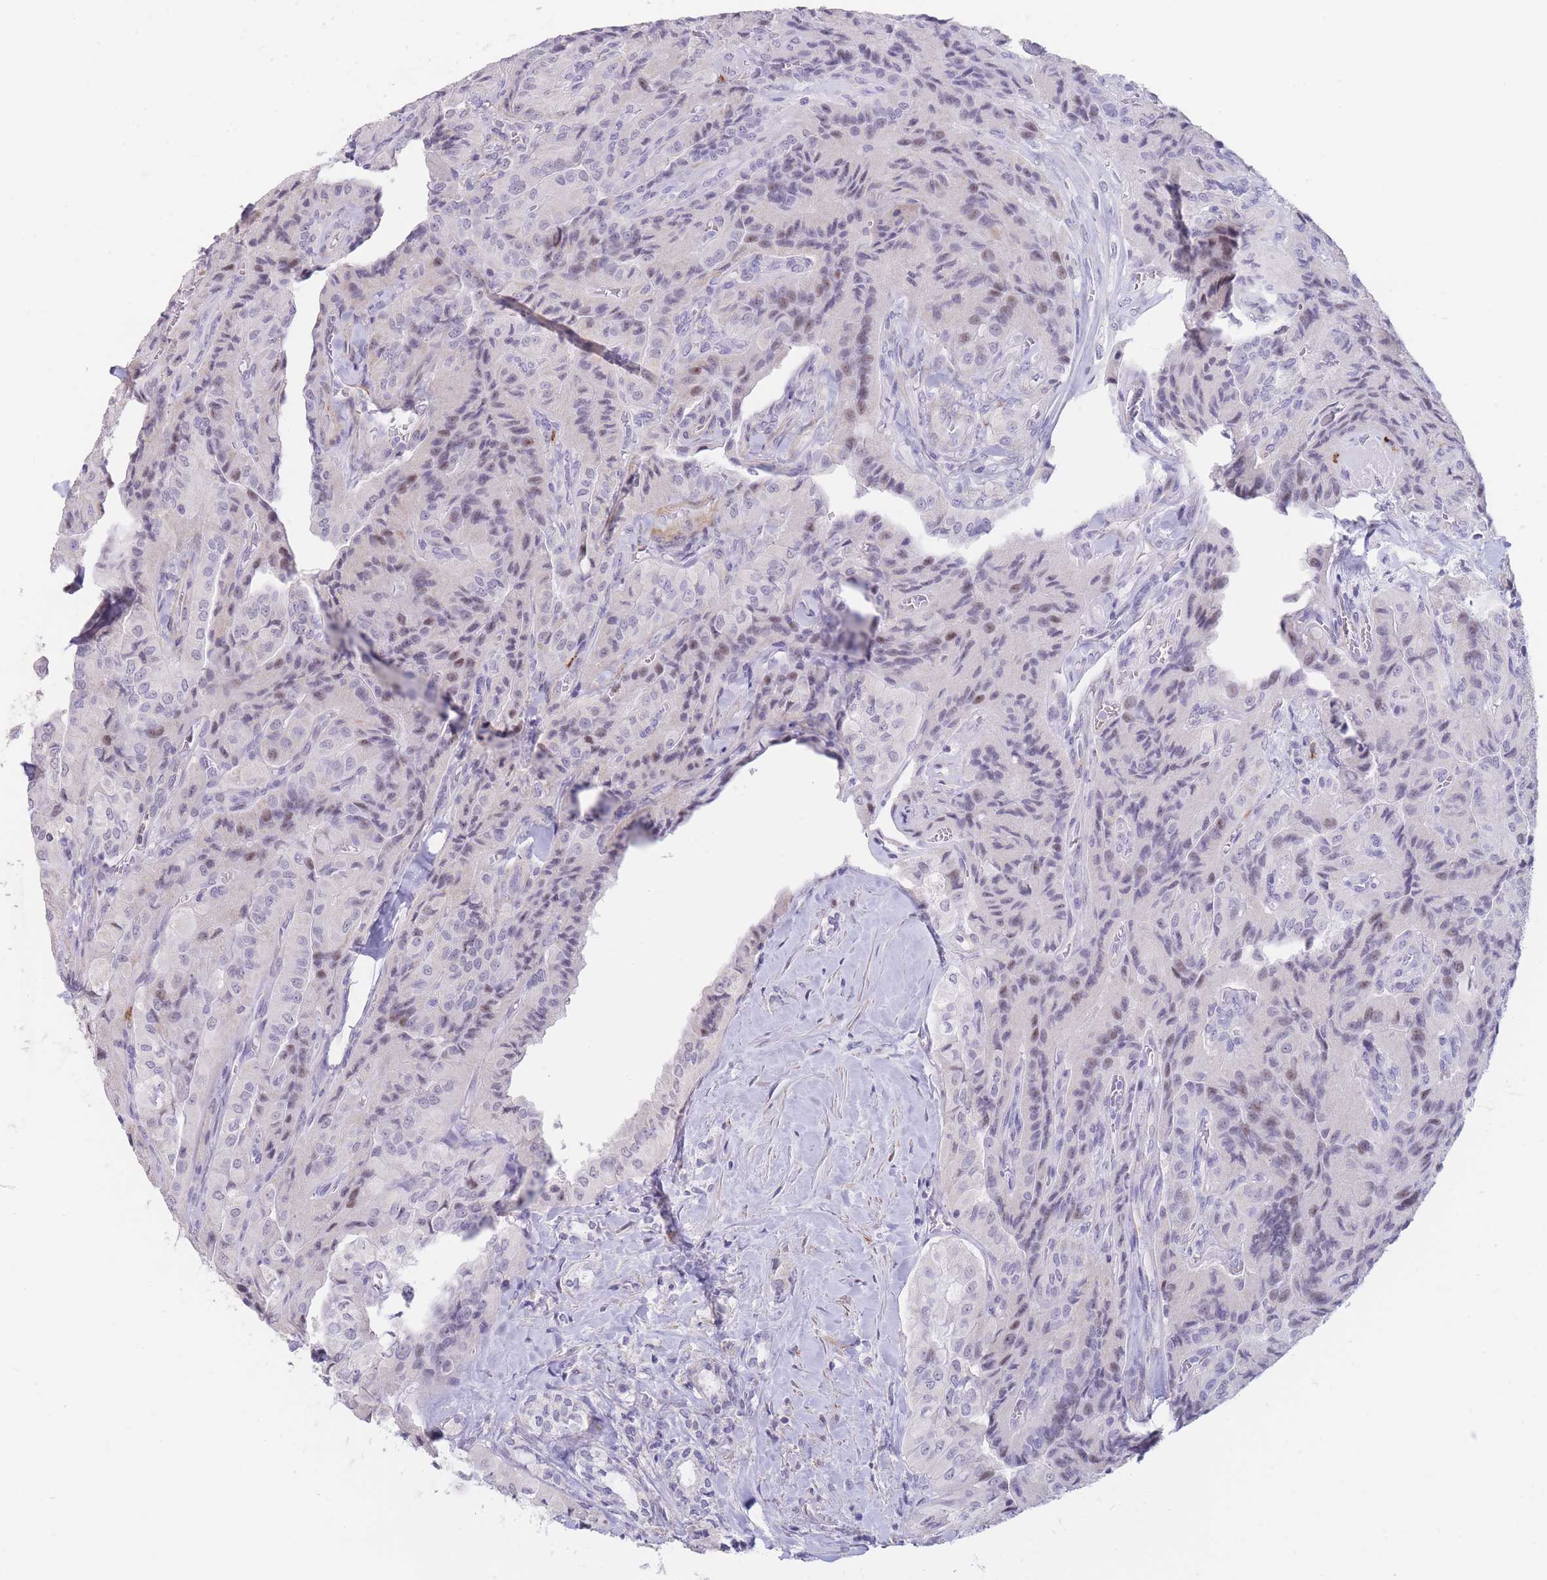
{"staining": {"intensity": "negative", "quantity": "none", "location": "none"}, "tissue": "thyroid cancer", "cell_type": "Tumor cells", "image_type": "cancer", "snomed": [{"axis": "morphology", "description": "Normal tissue, NOS"}, {"axis": "morphology", "description": "Papillary adenocarcinoma, NOS"}, {"axis": "topography", "description": "Thyroid gland"}], "caption": "The photomicrograph exhibits no significant staining in tumor cells of thyroid papillary adenocarcinoma. (DAB (3,3'-diaminobenzidine) immunohistochemistry, high magnification).", "gene": "ASAP3", "patient": {"sex": "female", "age": 59}}